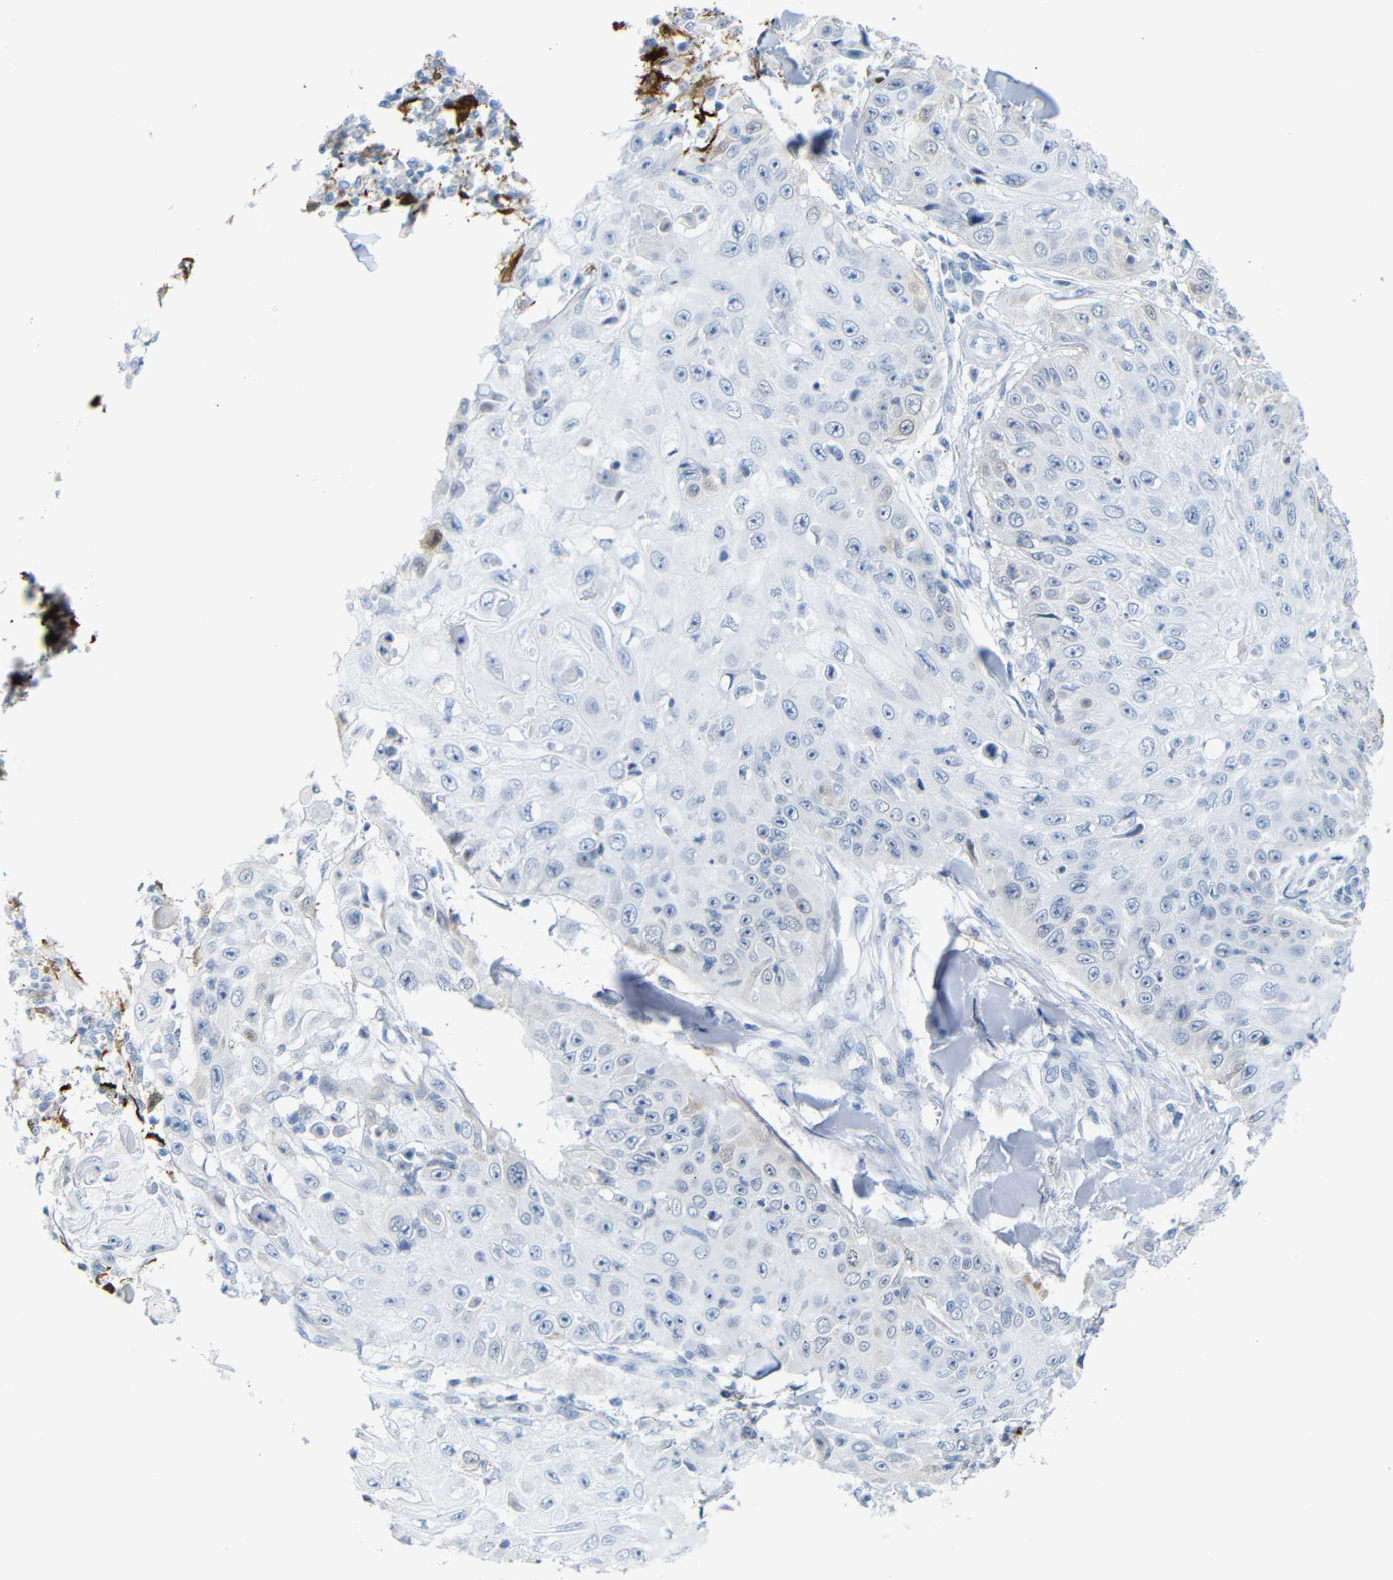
{"staining": {"intensity": "moderate", "quantity": "<25%", "location": "cytoplasmic/membranous,nuclear"}, "tissue": "skin cancer", "cell_type": "Tumor cells", "image_type": "cancer", "snomed": [{"axis": "morphology", "description": "Squamous cell carcinoma, NOS"}, {"axis": "topography", "description": "Skin"}], "caption": "Immunohistochemistry (IHC) image of neoplastic tissue: human skin squamous cell carcinoma stained using immunohistochemistry (IHC) reveals low levels of moderate protein expression localized specifically in the cytoplasmic/membranous and nuclear of tumor cells, appearing as a cytoplasmic/membranous and nuclear brown color.", "gene": "MT1A", "patient": {"sex": "male", "age": 86}}